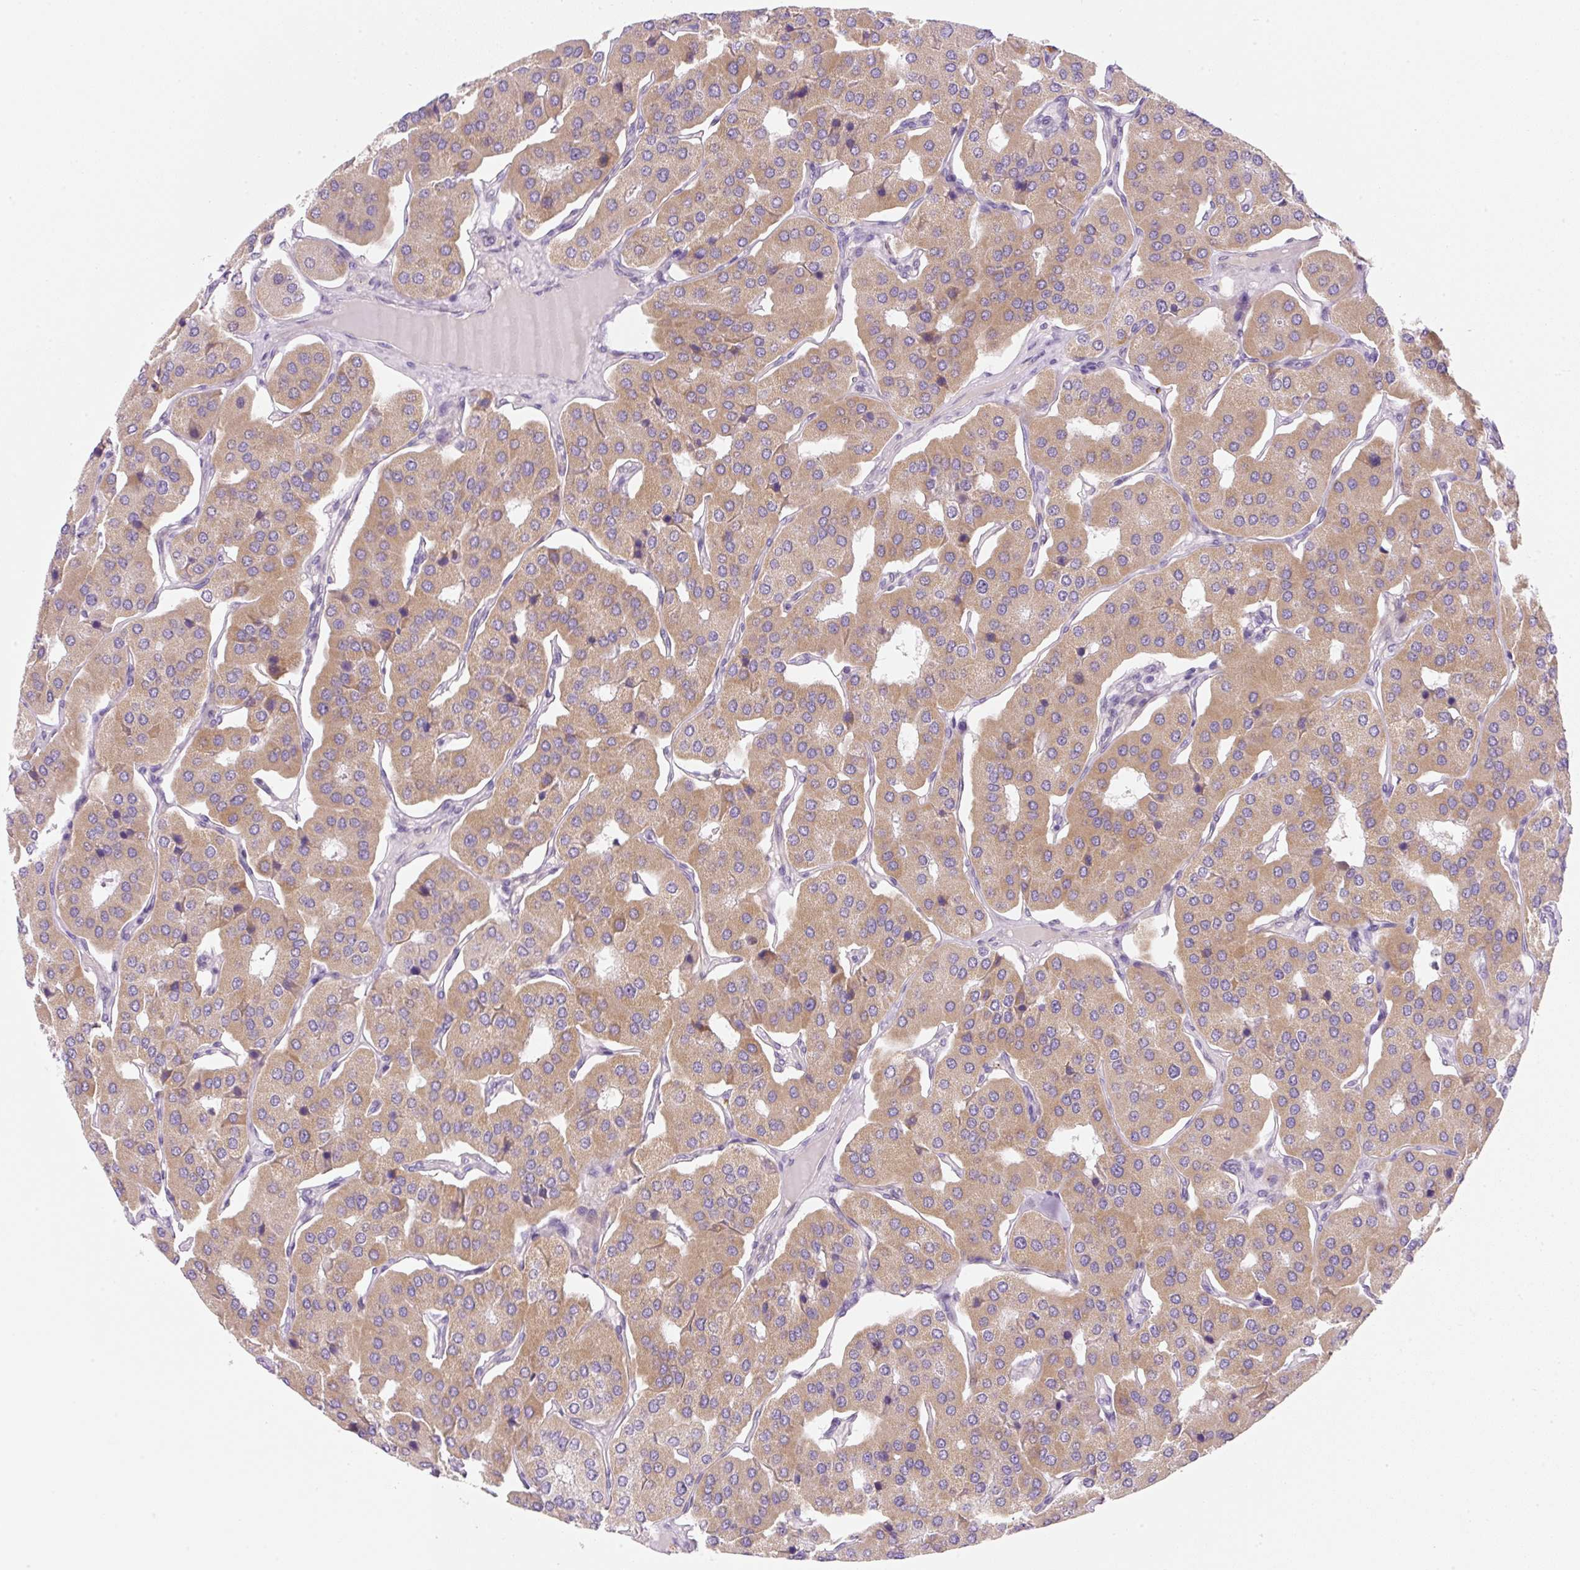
{"staining": {"intensity": "moderate", "quantity": ">75%", "location": "cytoplasmic/membranous"}, "tissue": "parathyroid gland", "cell_type": "Glandular cells", "image_type": "normal", "snomed": [{"axis": "morphology", "description": "Normal tissue, NOS"}, {"axis": "morphology", "description": "Adenoma, NOS"}, {"axis": "topography", "description": "Parathyroid gland"}], "caption": "Parathyroid gland stained with DAB IHC exhibits medium levels of moderate cytoplasmic/membranous positivity in approximately >75% of glandular cells. Using DAB (3,3'-diaminobenzidine) (brown) and hematoxylin (blue) stains, captured at high magnification using brightfield microscopy.", "gene": "OMA1", "patient": {"sex": "female", "age": 86}}